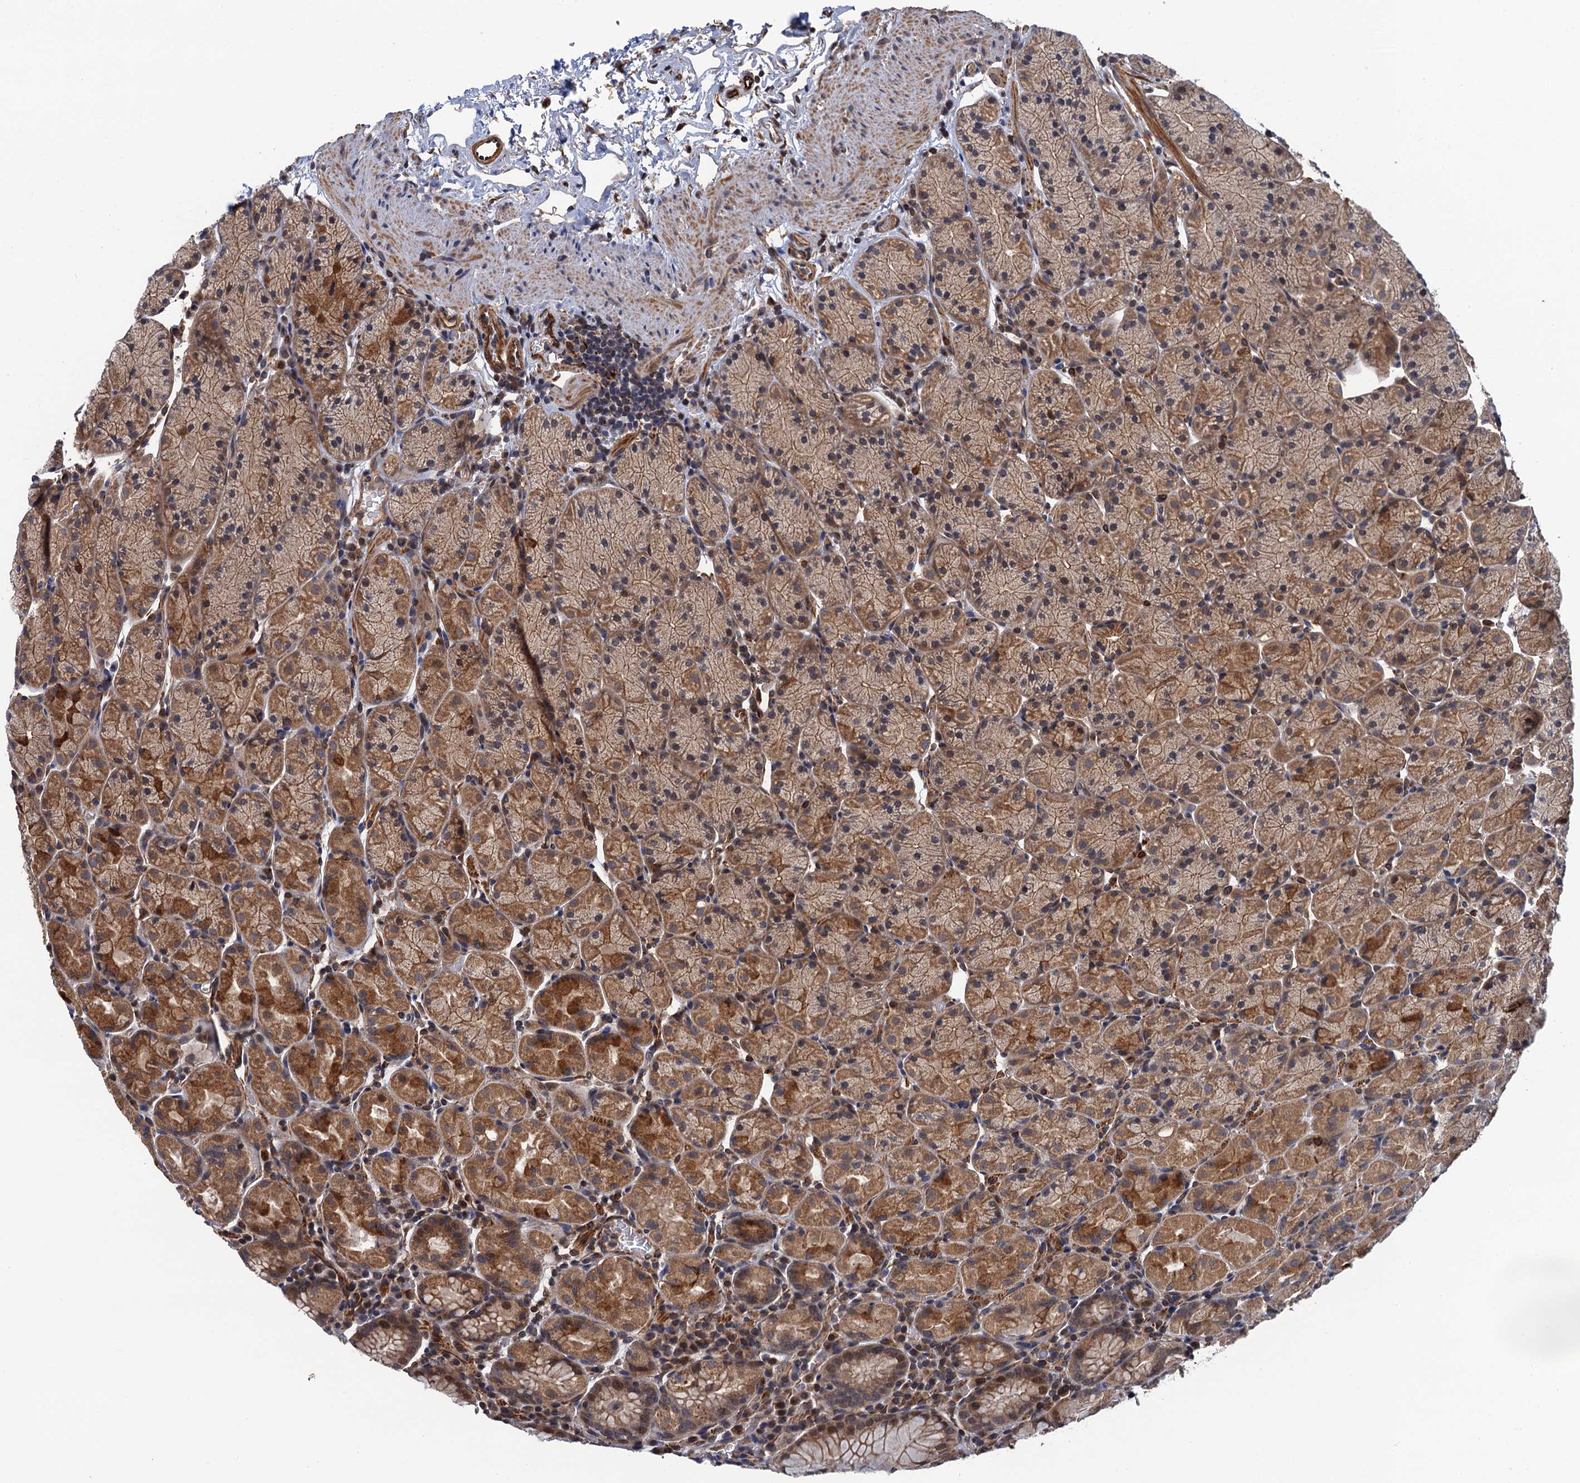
{"staining": {"intensity": "moderate", "quantity": ">75%", "location": "cytoplasmic/membranous,nuclear"}, "tissue": "stomach", "cell_type": "Glandular cells", "image_type": "normal", "snomed": [{"axis": "morphology", "description": "Normal tissue, NOS"}, {"axis": "topography", "description": "Stomach, upper"}, {"axis": "topography", "description": "Stomach, lower"}], "caption": "Protein analysis of benign stomach exhibits moderate cytoplasmic/membranous,nuclear positivity in approximately >75% of glandular cells. The staining was performed using DAB (3,3'-diaminobenzidine), with brown indicating positive protein expression. Nuclei are stained blue with hematoxylin.", "gene": "FSIP1", "patient": {"sex": "male", "age": 80}}